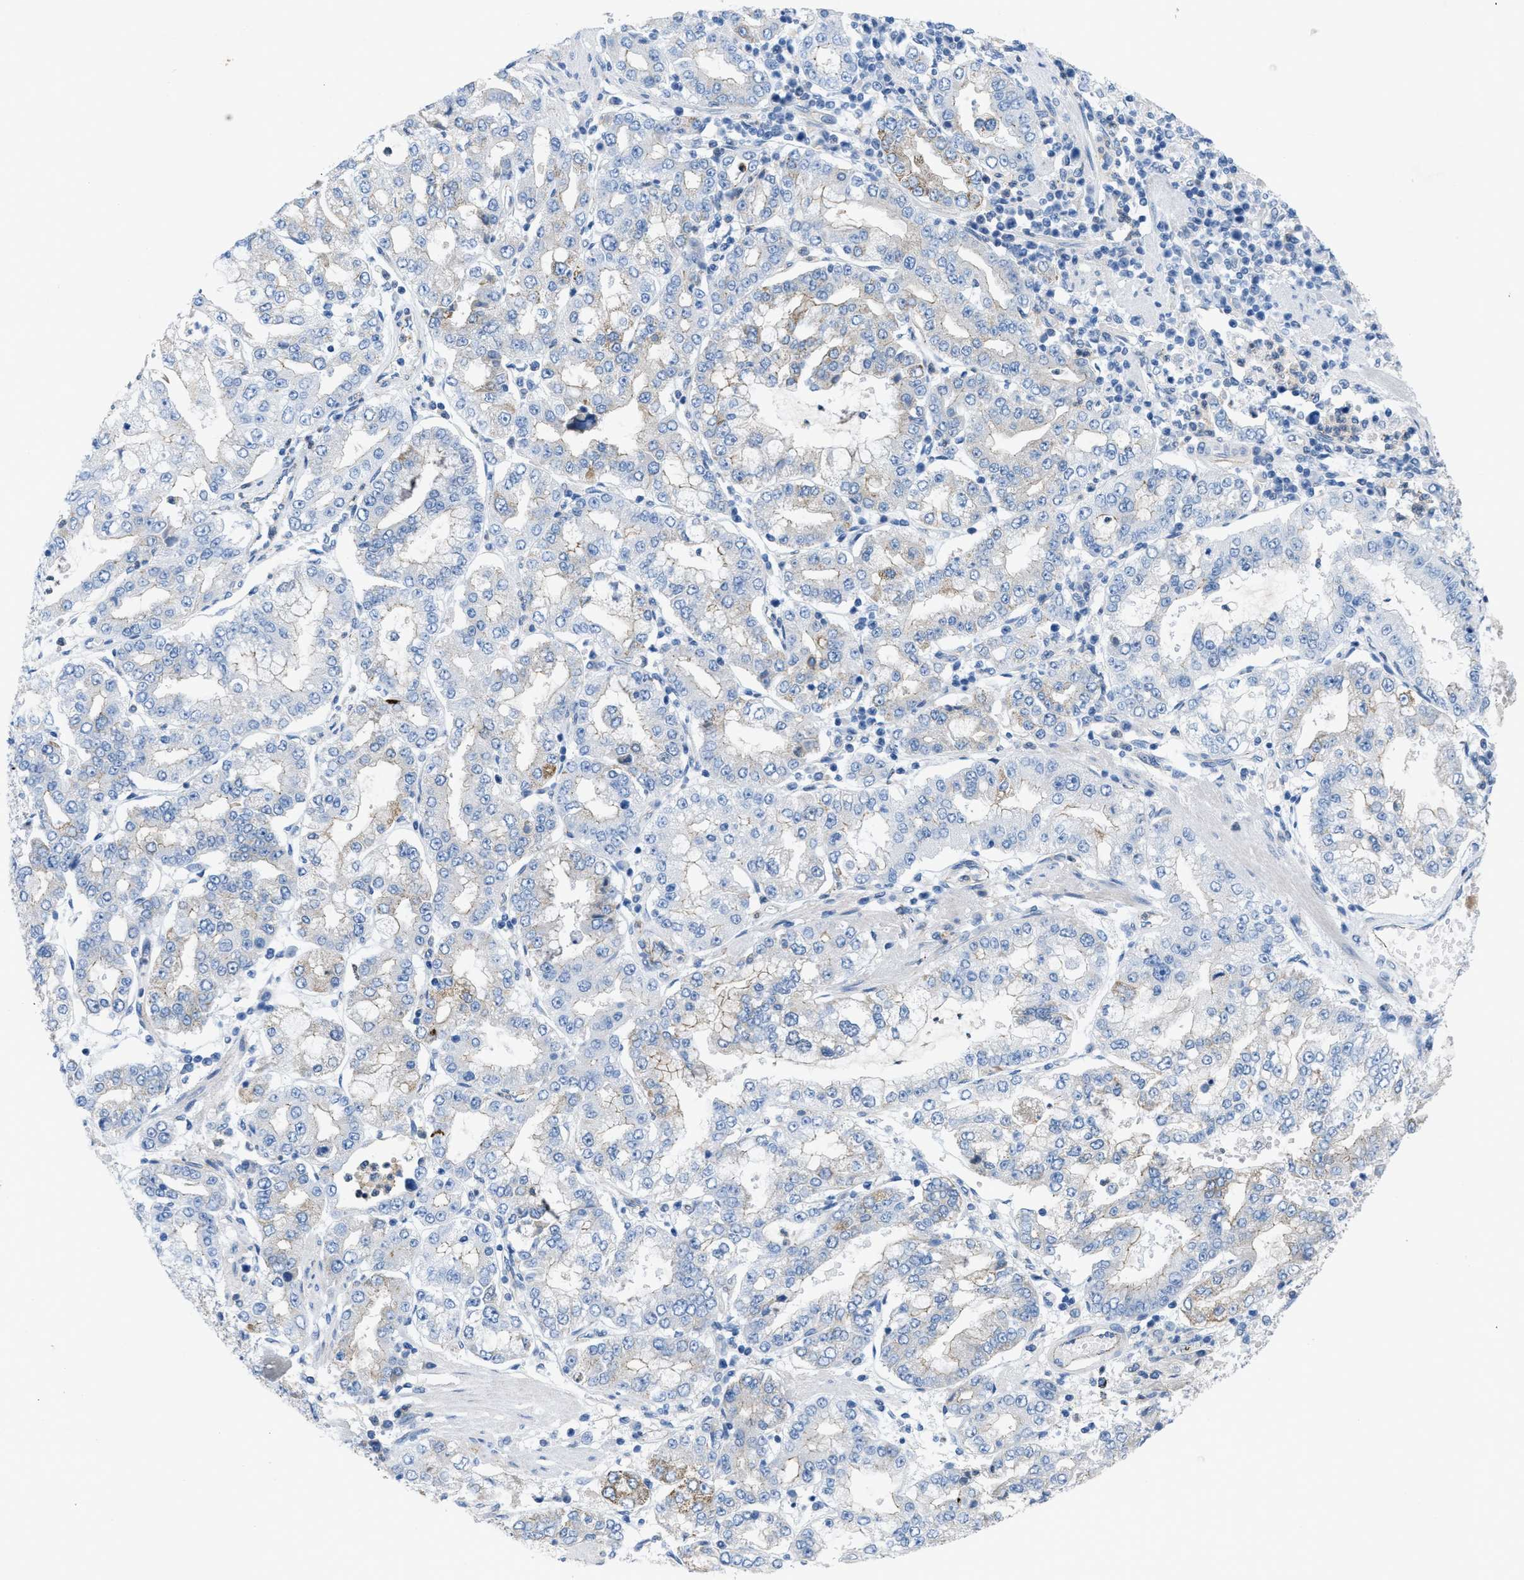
{"staining": {"intensity": "negative", "quantity": "none", "location": "none"}, "tissue": "stomach cancer", "cell_type": "Tumor cells", "image_type": "cancer", "snomed": [{"axis": "morphology", "description": "Adenocarcinoma, NOS"}, {"axis": "topography", "description": "Stomach"}], "caption": "Histopathology image shows no significant protein positivity in tumor cells of stomach cancer (adenocarcinoma).", "gene": "CRB3", "patient": {"sex": "male", "age": 76}}